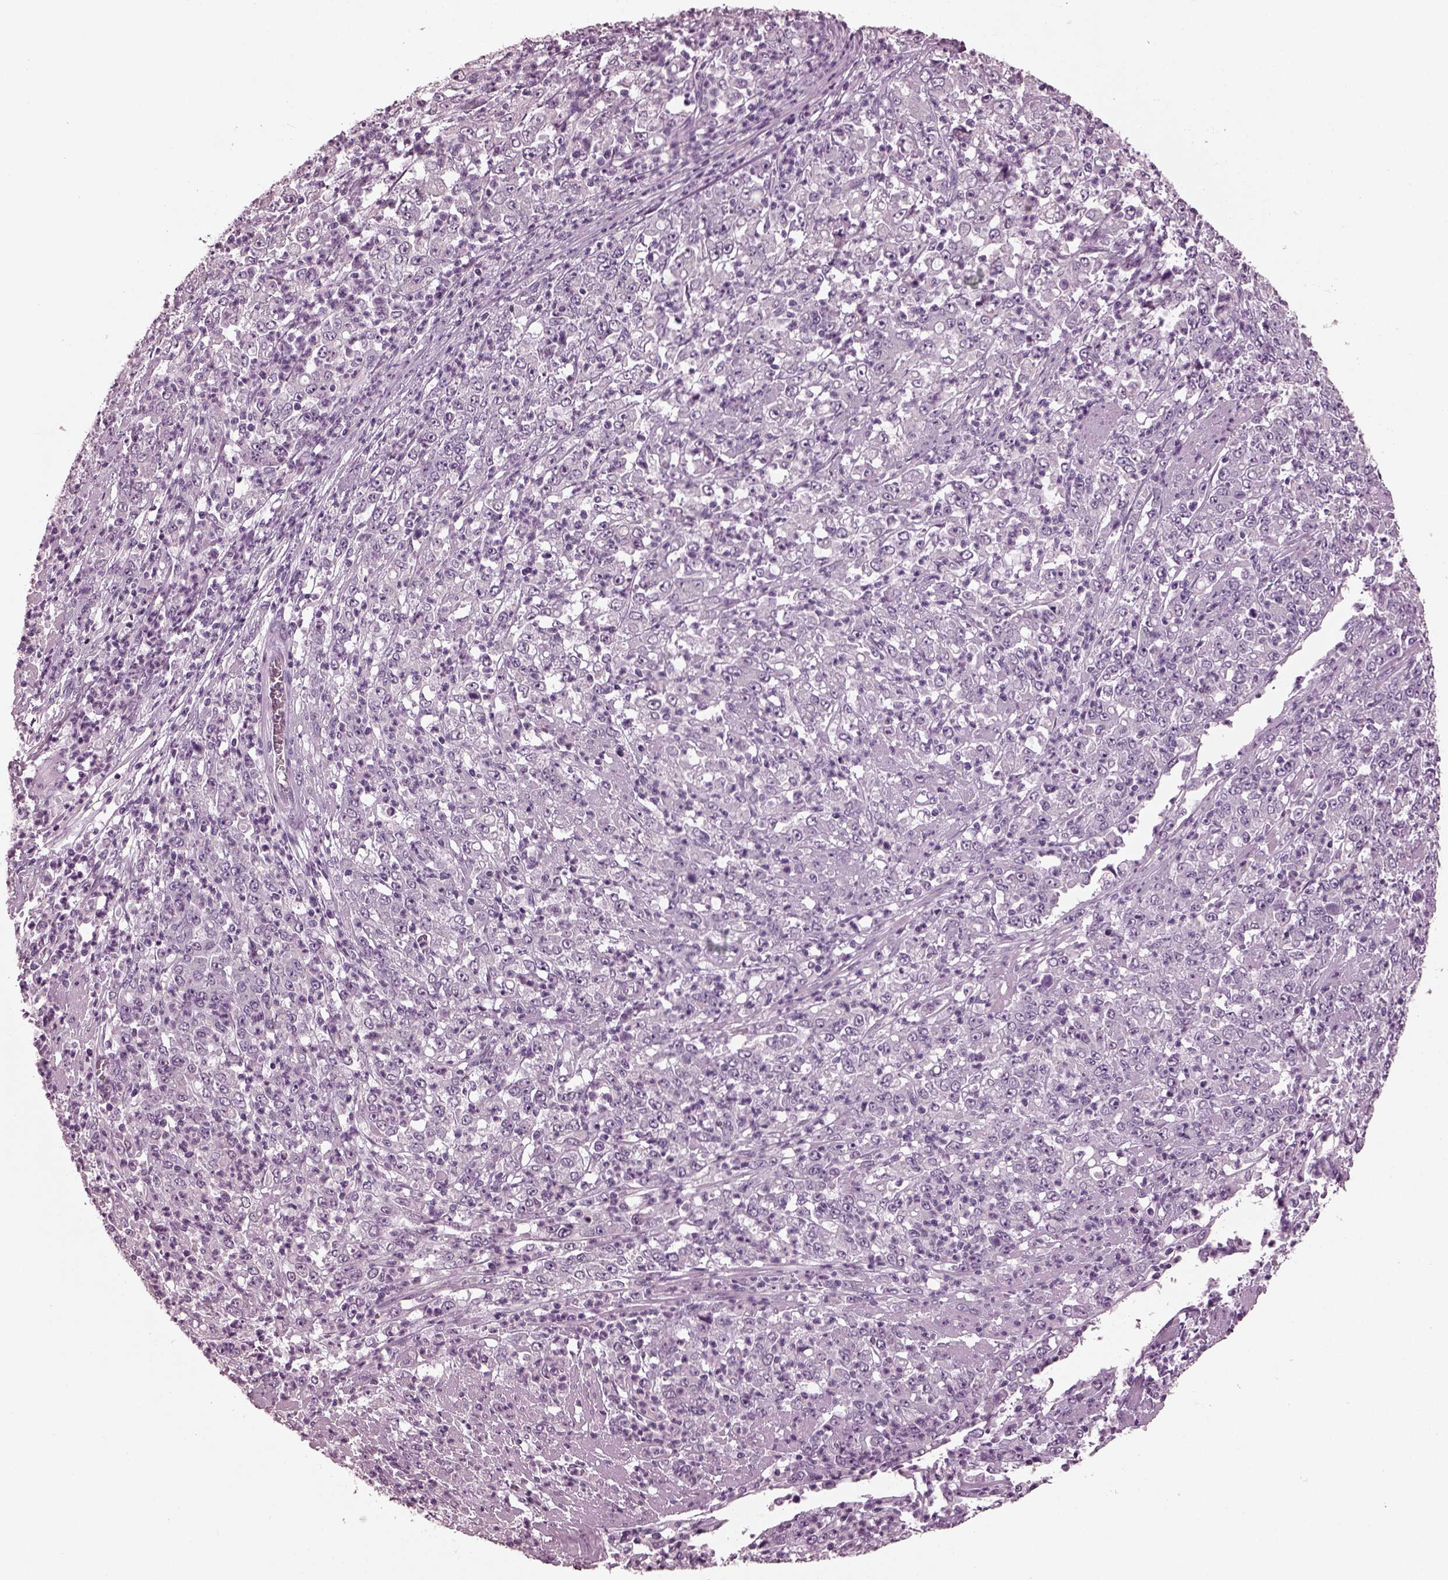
{"staining": {"intensity": "negative", "quantity": "none", "location": "none"}, "tissue": "stomach cancer", "cell_type": "Tumor cells", "image_type": "cancer", "snomed": [{"axis": "morphology", "description": "Adenocarcinoma, NOS"}, {"axis": "topography", "description": "Stomach, lower"}], "caption": "An immunohistochemistry image of adenocarcinoma (stomach) is shown. There is no staining in tumor cells of adenocarcinoma (stomach).", "gene": "MIB2", "patient": {"sex": "female", "age": 71}}